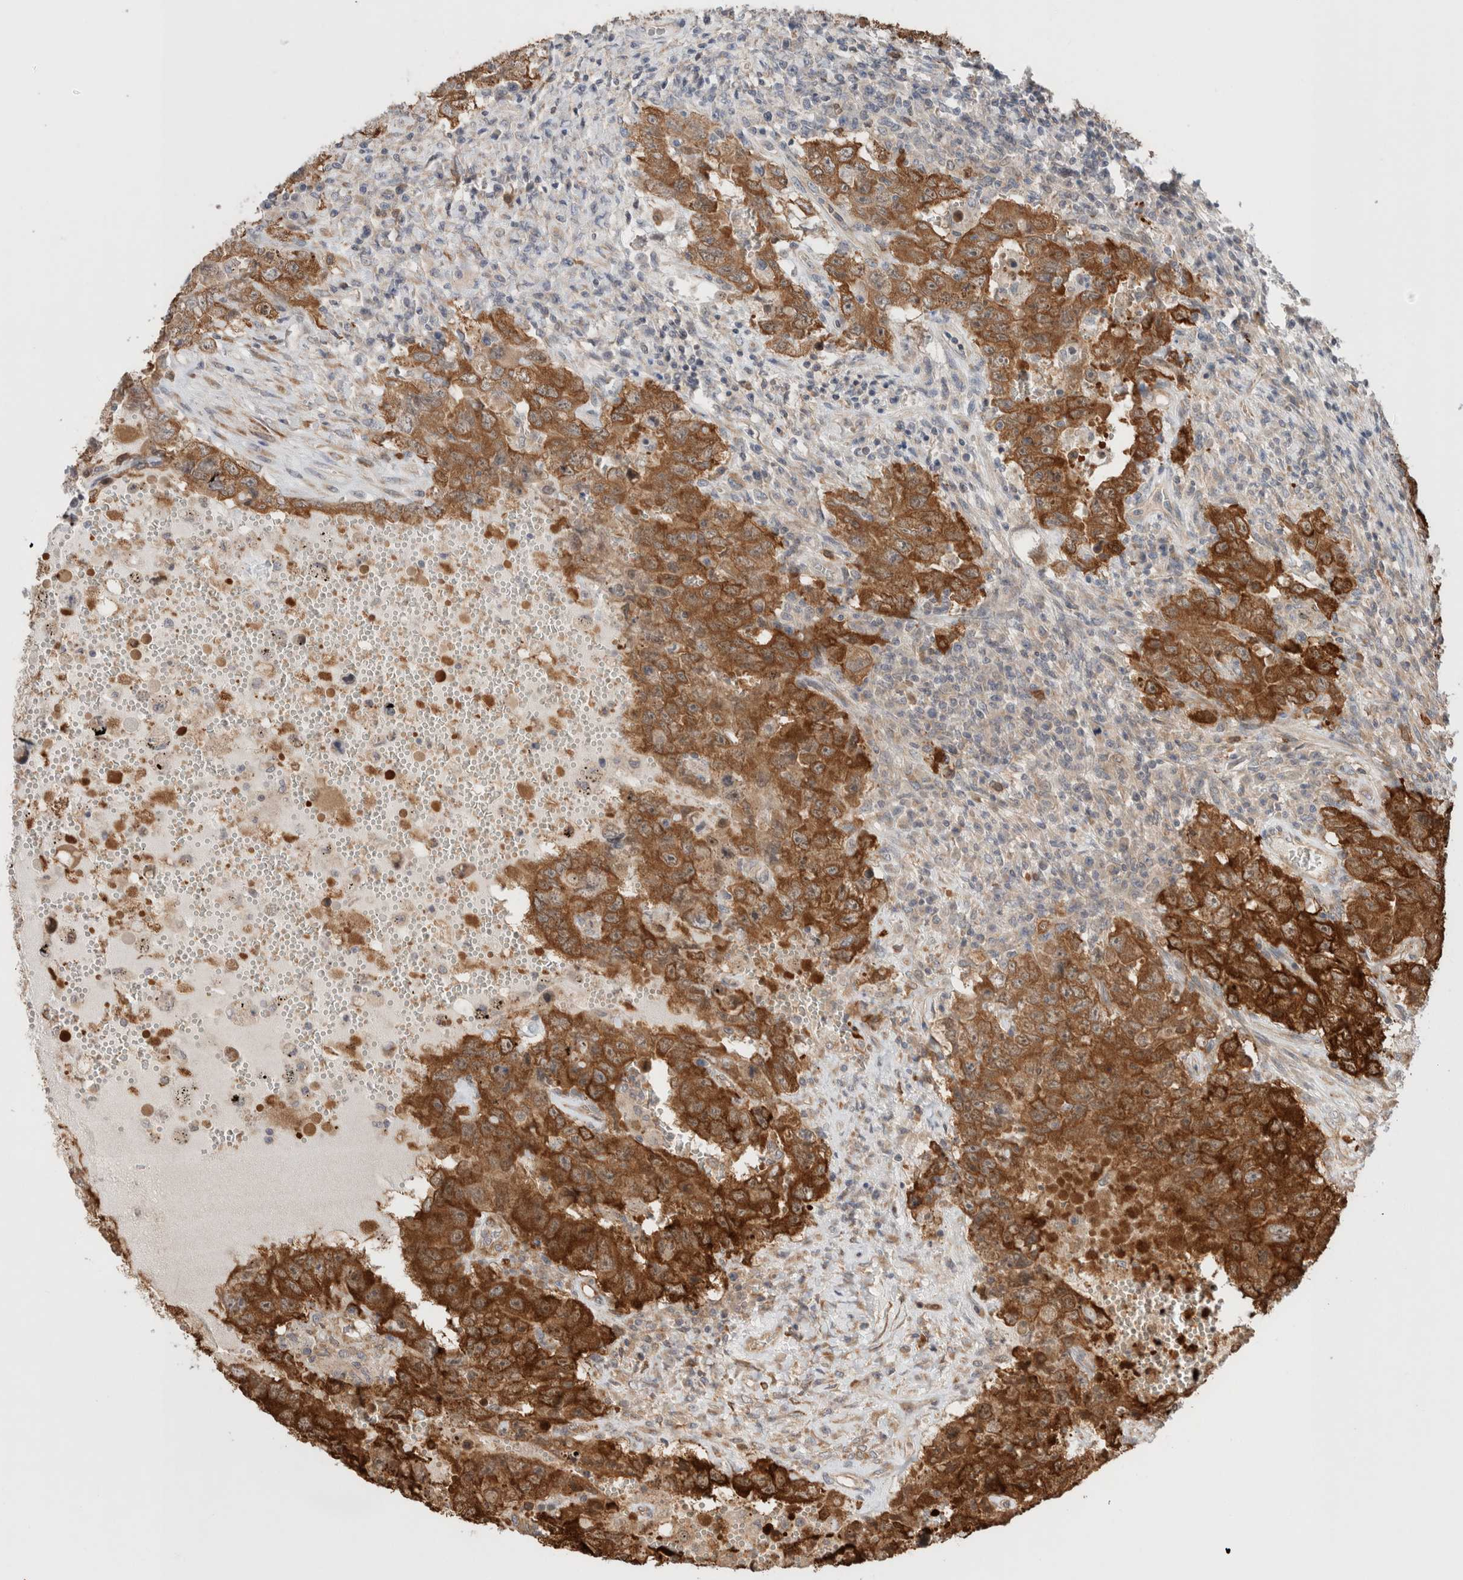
{"staining": {"intensity": "strong", "quantity": ">75%", "location": "cytoplasmic/membranous"}, "tissue": "testis cancer", "cell_type": "Tumor cells", "image_type": "cancer", "snomed": [{"axis": "morphology", "description": "Carcinoma, Embryonal, NOS"}, {"axis": "topography", "description": "Testis"}], "caption": "Brown immunohistochemical staining in testis embryonal carcinoma shows strong cytoplasmic/membranous expression in about >75% of tumor cells.", "gene": "ZNF649", "patient": {"sex": "male", "age": 26}}